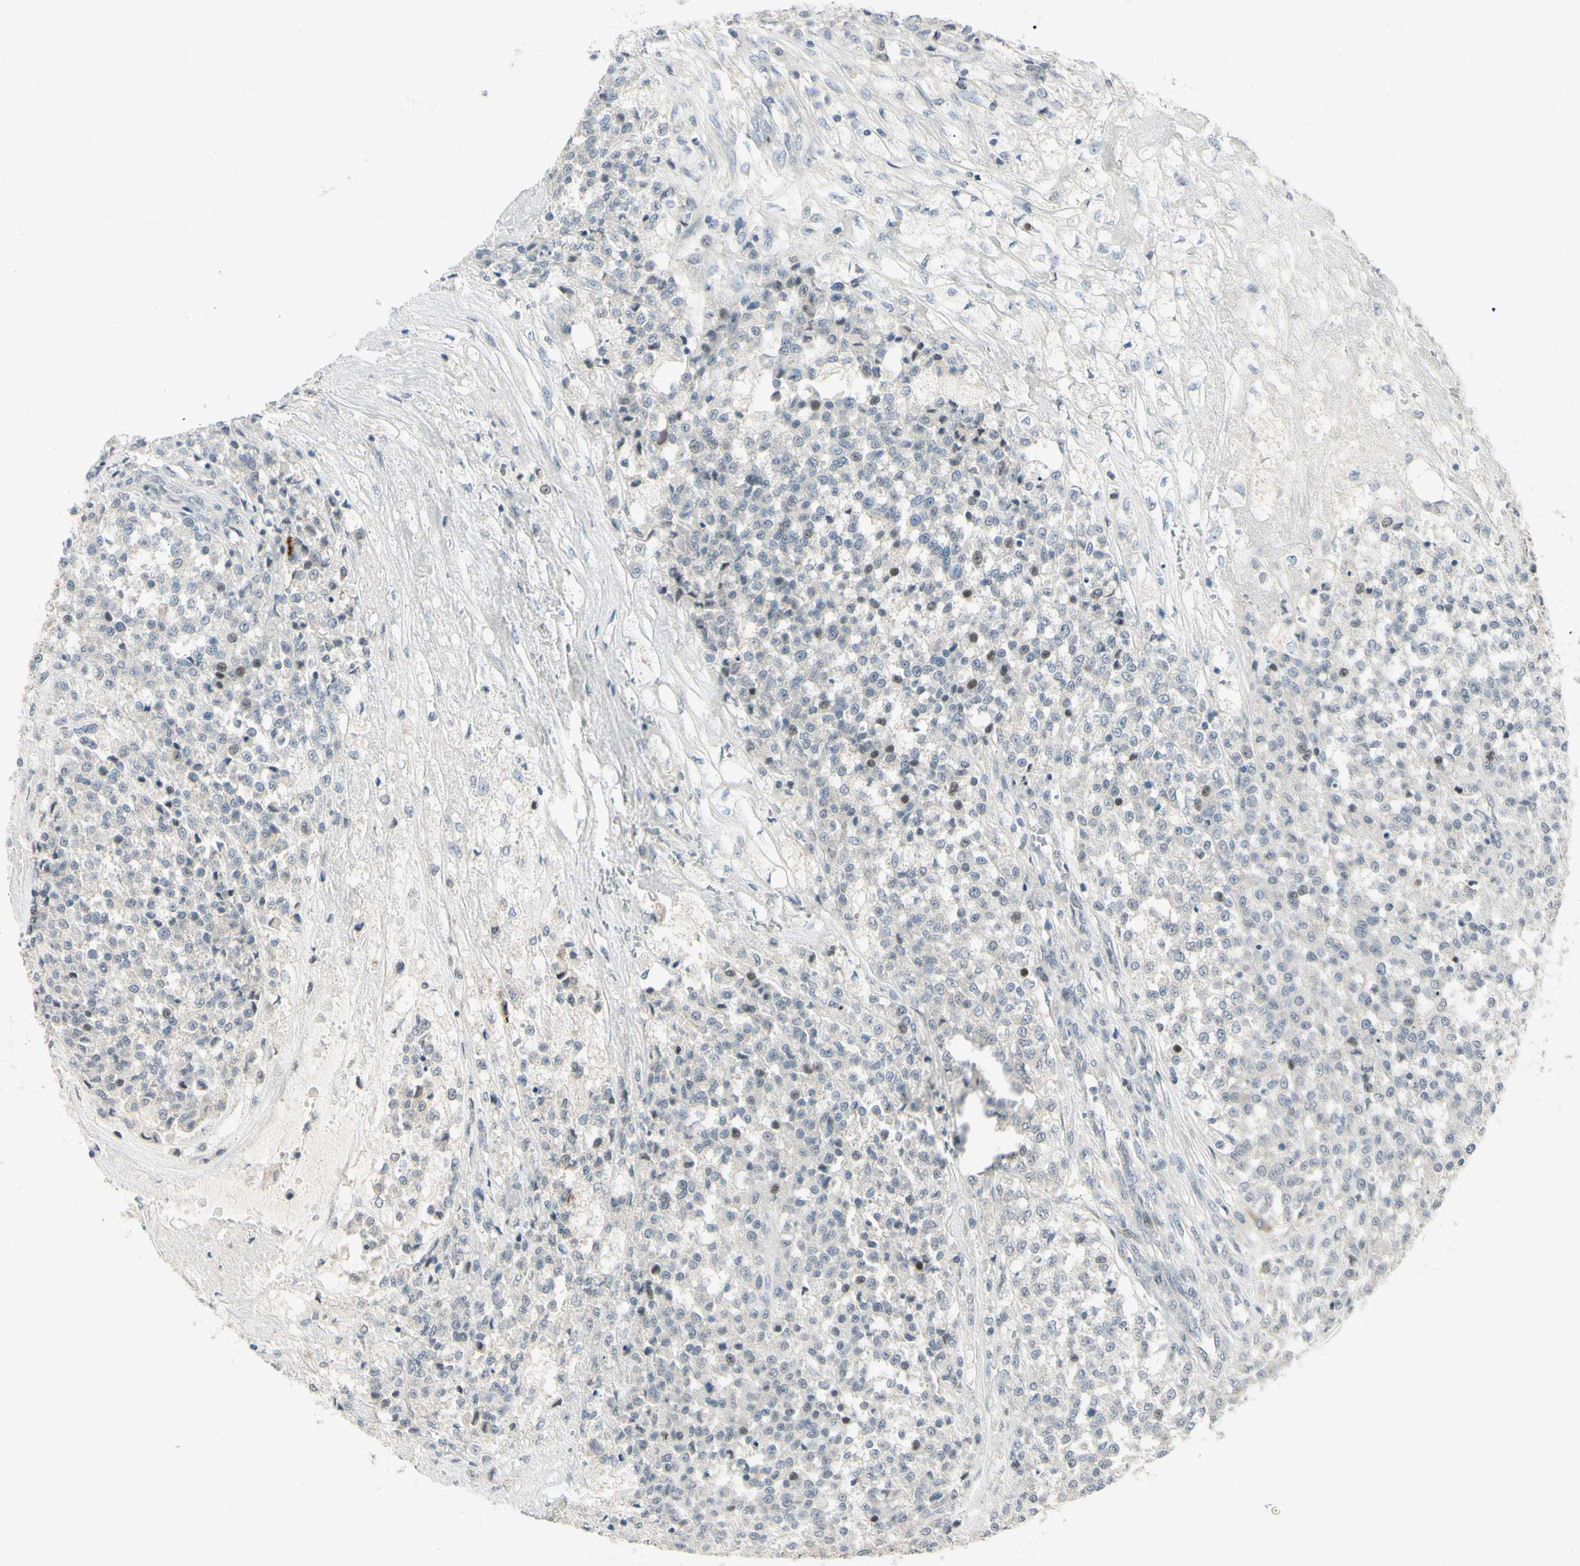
{"staining": {"intensity": "negative", "quantity": "none", "location": "none"}, "tissue": "testis cancer", "cell_type": "Tumor cells", "image_type": "cancer", "snomed": [{"axis": "morphology", "description": "Seminoma, NOS"}, {"axis": "topography", "description": "Testis"}], "caption": "There is no significant expression in tumor cells of testis cancer (seminoma).", "gene": "ETNK1", "patient": {"sex": "male", "age": 59}}